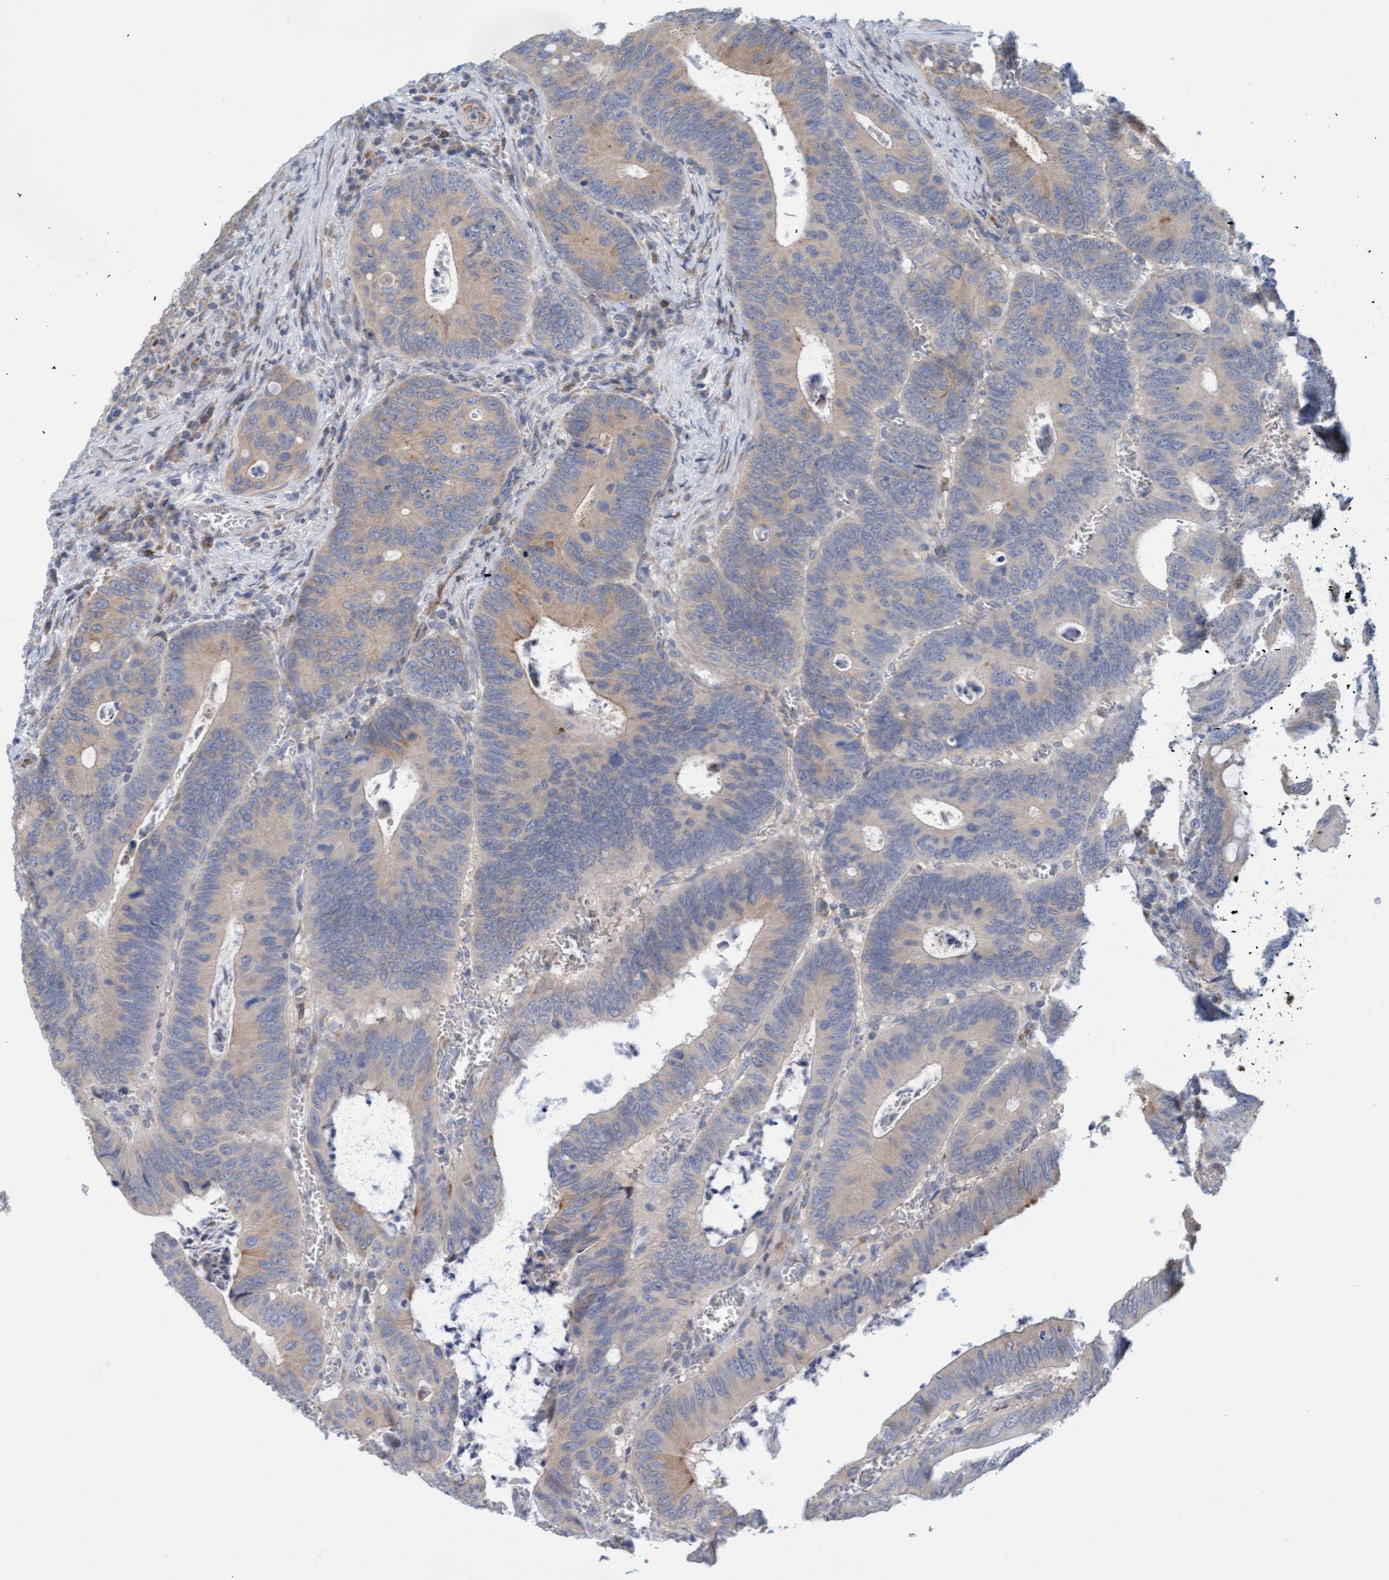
{"staining": {"intensity": "weak", "quantity": "25%-75%", "location": "cytoplasmic/membranous"}, "tissue": "colorectal cancer", "cell_type": "Tumor cells", "image_type": "cancer", "snomed": [{"axis": "morphology", "description": "Inflammation, NOS"}, {"axis": "morphology", "description": "Adenocarcinoma, NOS"}, {"axis": "topography", "description": "Colon"}], "caption": "Weak cytoplasmic/membranous staining is appreciated in approximately 25%-75% of tumor cells in adenocarcinoma (colorectal).", "gene": "SLC28A3", "patient": {"sex": "male", "age": 72}}